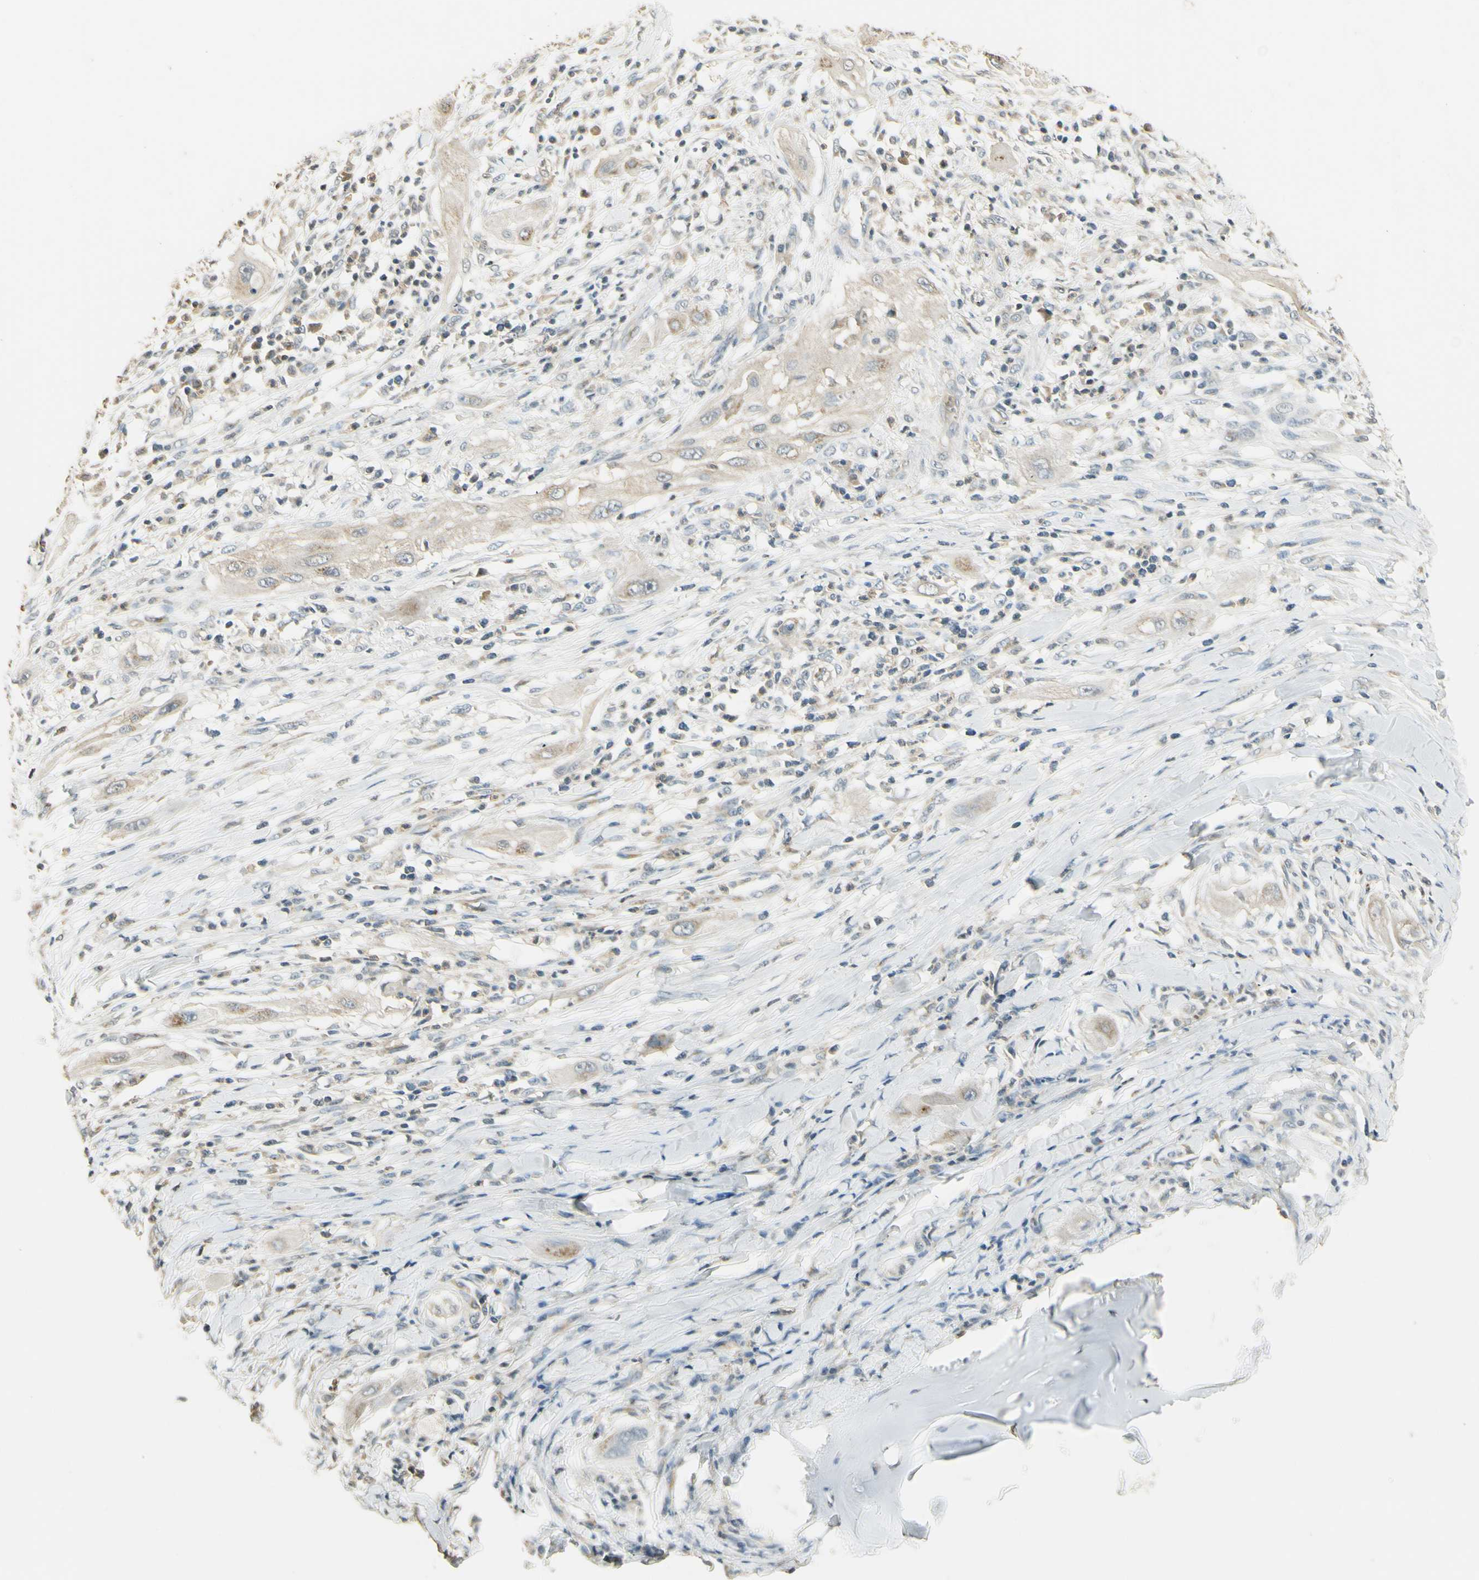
{"staining": {"intensity": "weak", "quantity": "25%-75%", "location": "cytoplasmic/membranous"}, "tissue": "lung cancer", "cell_type": "Tumor cells", "image_type": "cancer", "snomed": [{"axis": "morphology", "description": "Squamous cell carcinoma, NOS"}, {"axis": "topography", "description": "Lung"}], "caption": "Lung cancer (squamous cell carcinoma) stained with a brown dye reveals weak cytoplasmic/membranous positive staining in about 25%-75% of tumor cells.", "gene": "UXS1", "patient": {"sex": "female", "age": 47}}